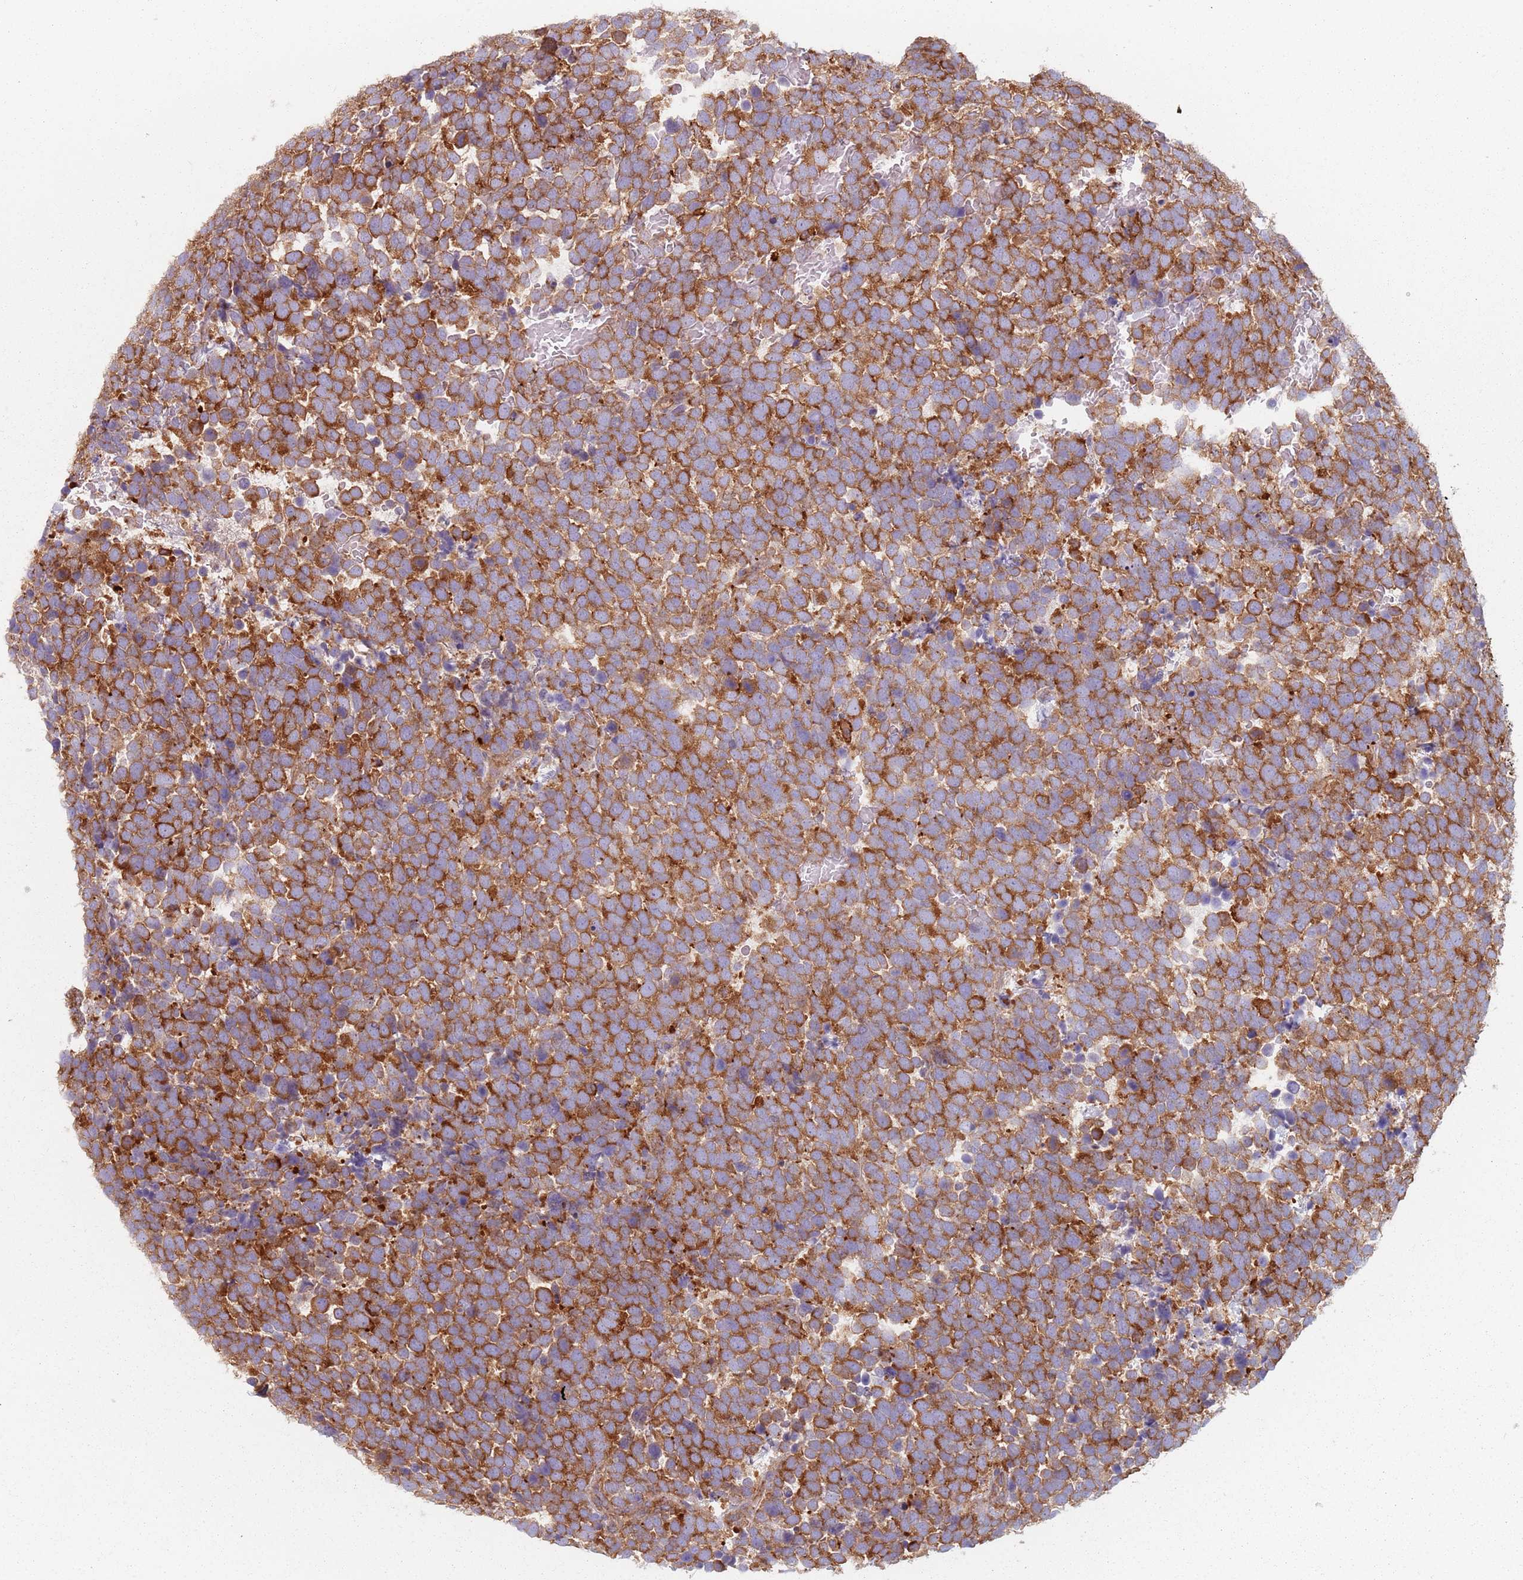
{"staining": {"intensity": "strong", "quantity": ">75%", "location": "cytoplasmic/membranous"}, "tissue": "urothelial cancer", "cell_type": "Tumor cells", "image_type": "cancer", "snomed": [{"axis": "morphology", "description": "Urothelial carcinoma, High grade"}, {"axis": "topography", "description": "Urinary bladder"}], "caption": "Urothelial cancer stained with a protein marker shows strong staining in tumor cells.", "gene": "TPD52L2", "patient": {"sex": "female", "age": 82}}